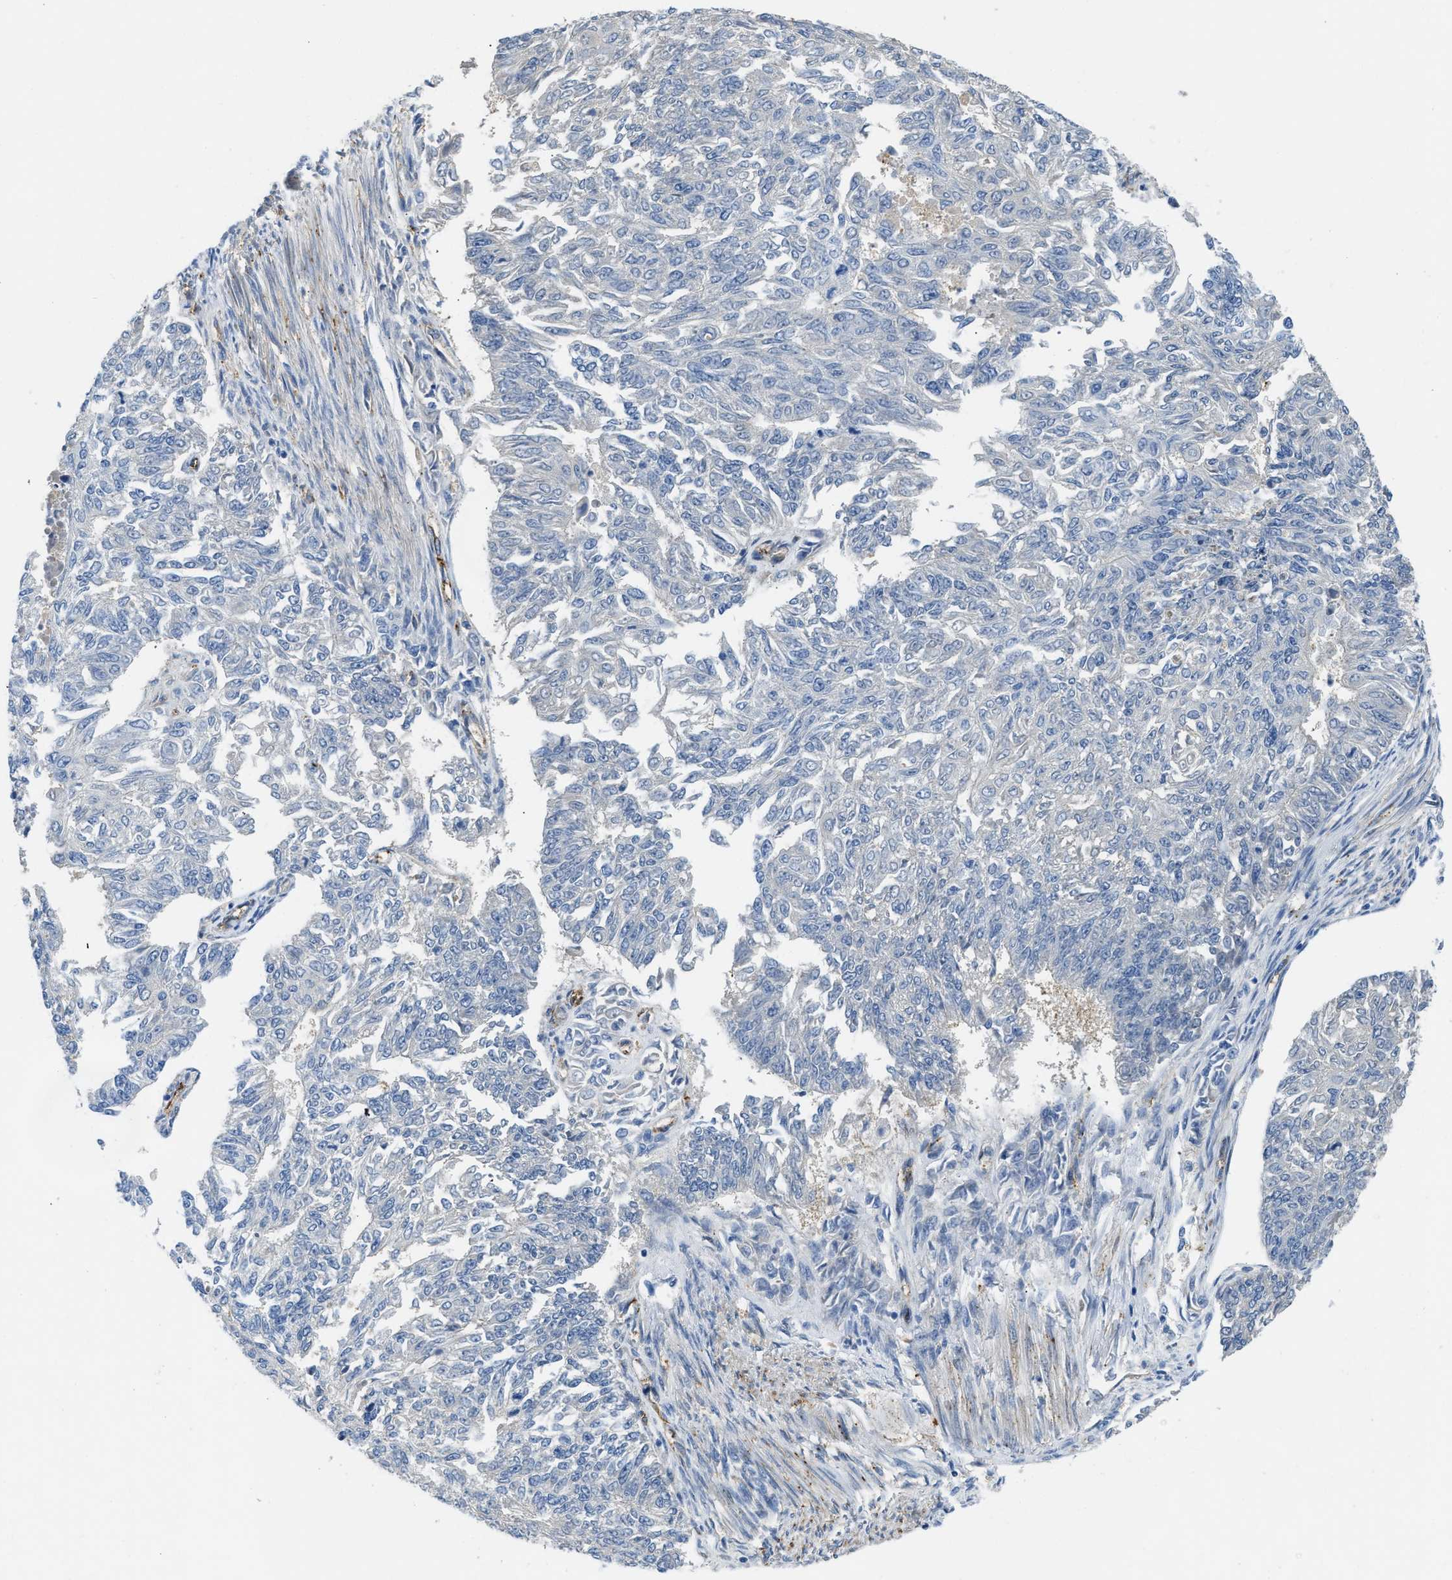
{"staining": {"intensity": "negative", "quantity": "none", "location": "none"}, "tissue": "endometrial cancer", "cell_type": "Tumor cells", "image_type": "cancer", "snomed": [{"axis": "morphology", "description": "Adenocarcinoma, NOS"}, {"axis": "topography", "description": "Endometrium"}], "caption": "Photomicrograph shows no protein positivity in tumor cells of adenocarcinoma (endometrial) tissue.", "gene": "SPEG", "patient": {"sex": "female", "age": 32}}